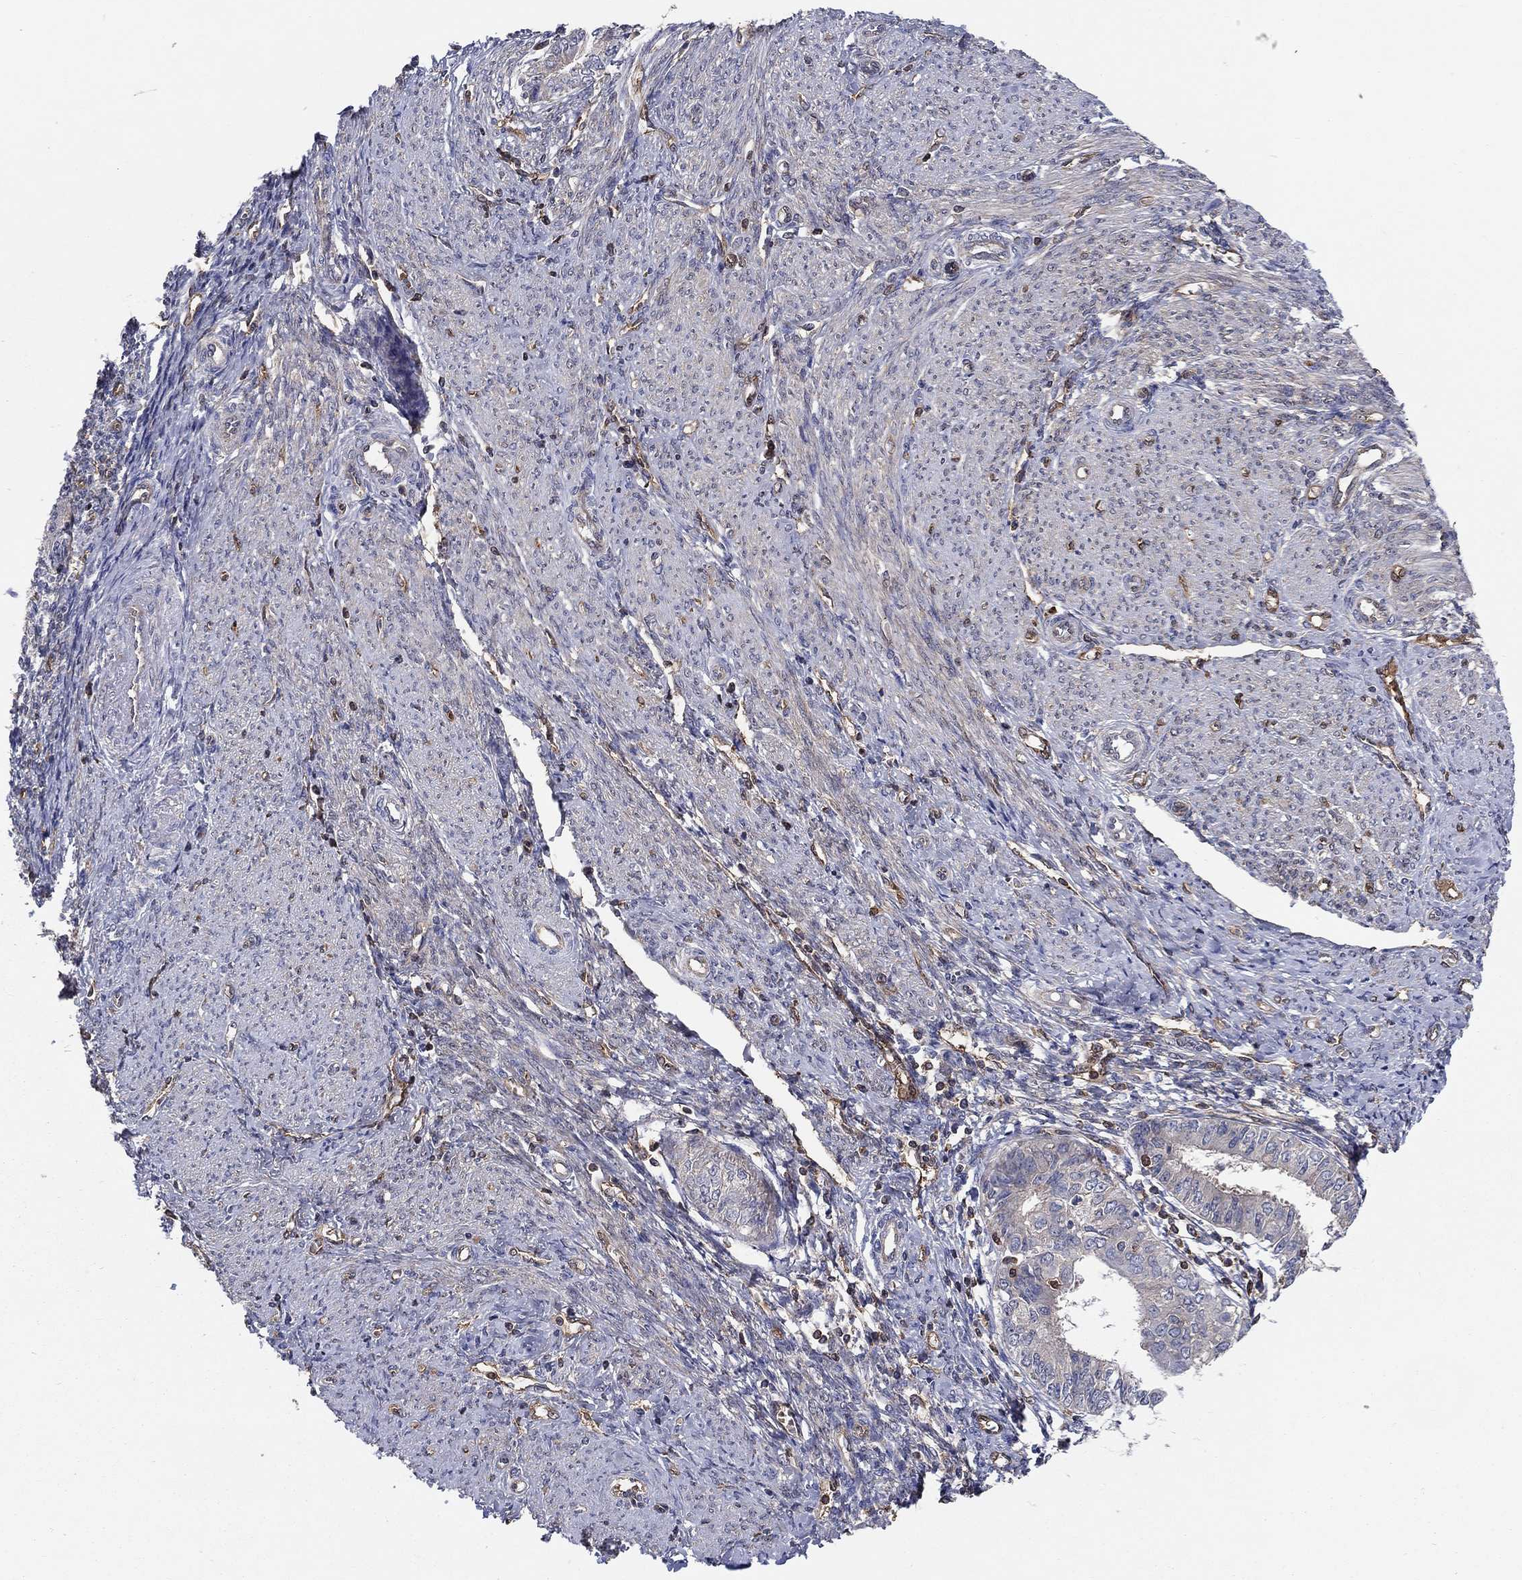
{"staining": {"intensity": "negative", "quantity": "none", "location": "none"}, "tissue": "endometrial cancer", "cell_type": "Tumor cells", "image_type": "cancer", "snomed": [{"axis": "morphology", "description": "Adenocarcinoma, NOS"}, {"axis": "topography", "description": "Endometrium"}], "caption": "An image of human endometrial adenocarcinoma is negative for staining in tumor cells. (Stains: DAB (3,3'-diaminobenzidine) IHC with hematoxylin counter stain, Microscopy: brightfield microscopy at high magnification).", "gene": "AGFG2", "patient": {"sex": "female", "age": 68}}